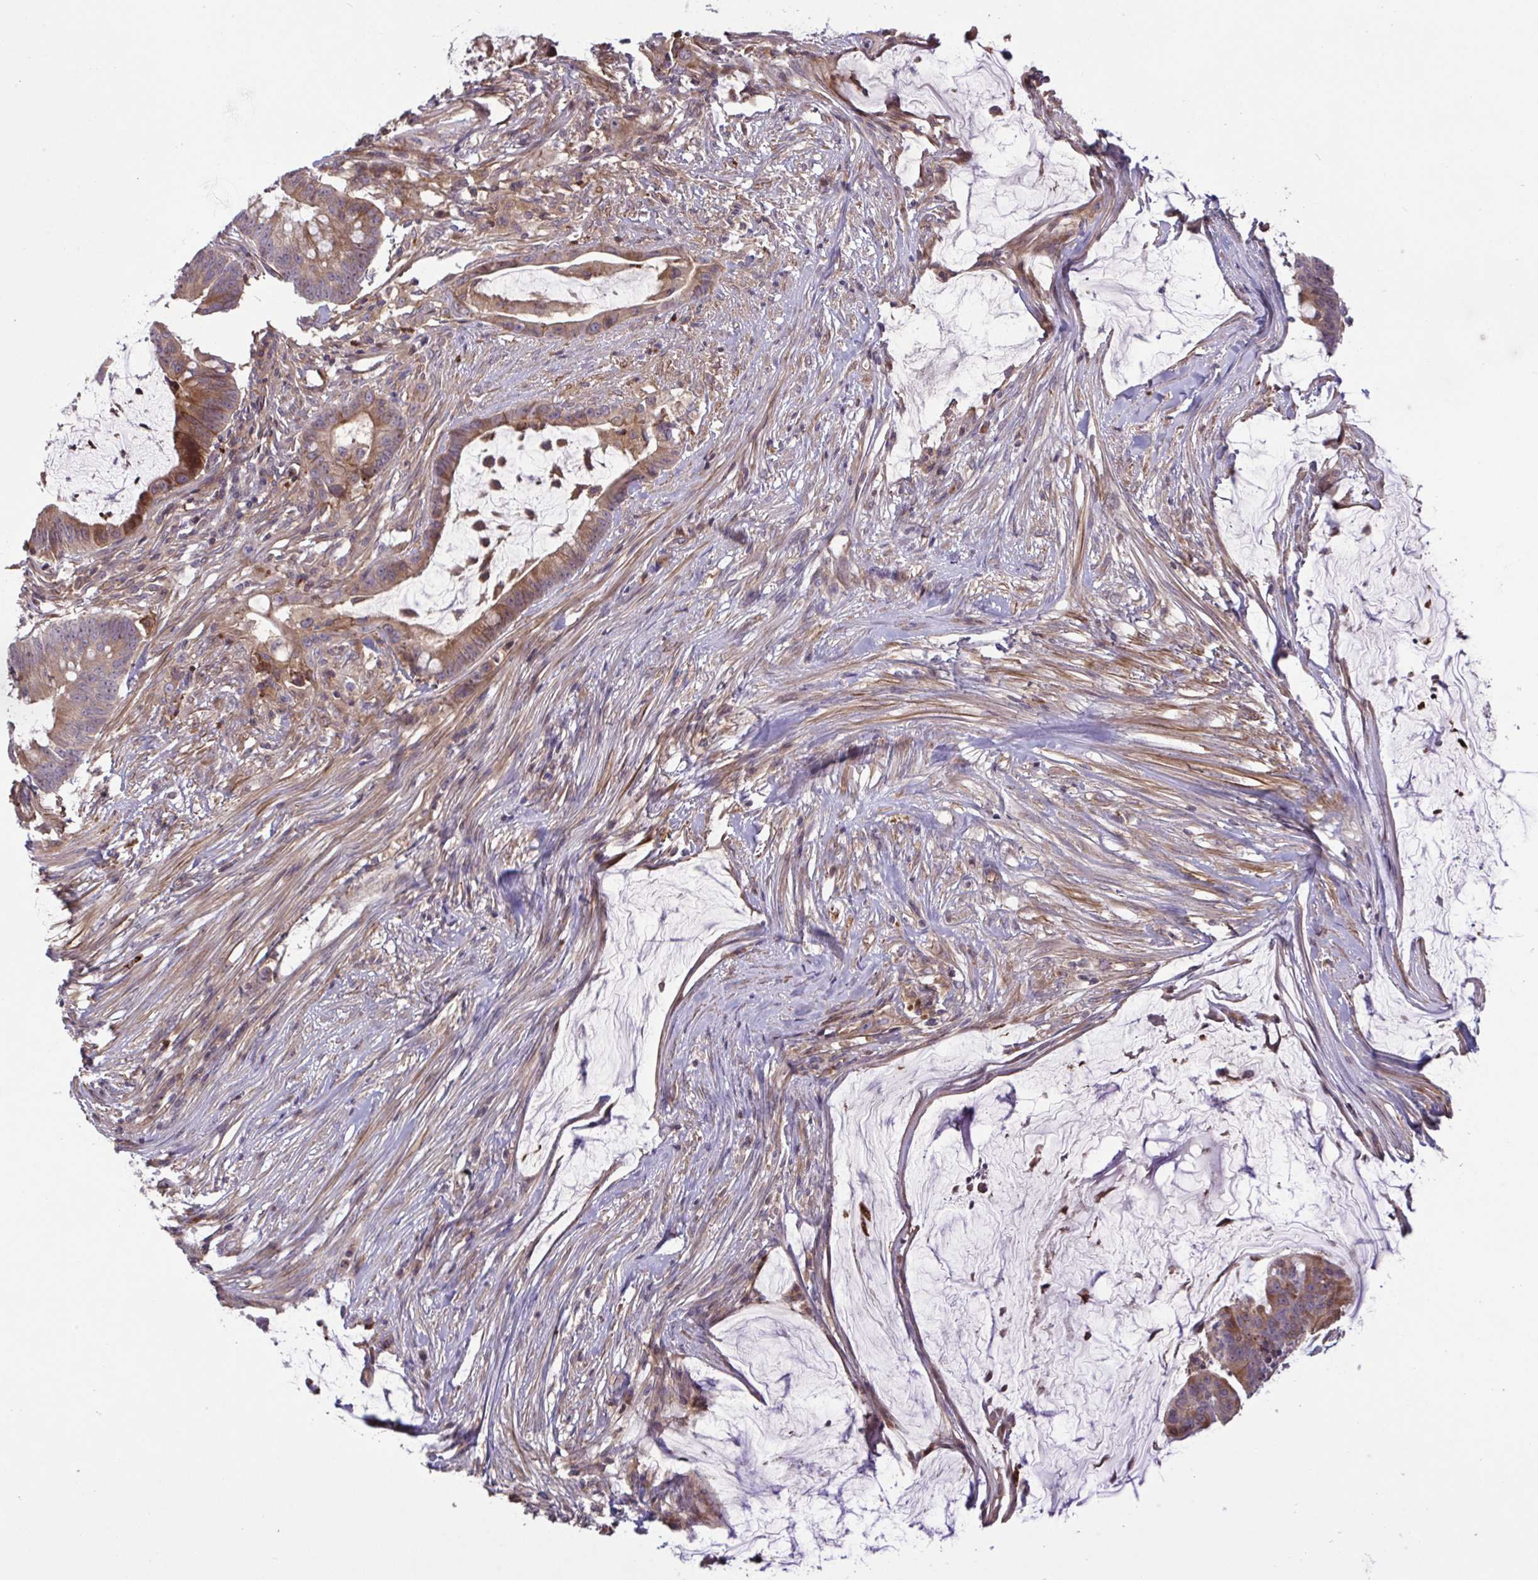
{"staining": {"intensity": "strong", "quantity": ">75%", "location": "cytoplasmic/membranous"}, "tissue": "colorectal cancer", "cell_type": "Tumor cells", "image_type": "cancer", "snomed": [{"axis": "morphology", "description": "Adenocarcinoma, NOS"}, {"axis": "topography", "description": "Colon"}], "caption": "This is a micrograph of immunohistochemistry (IHC) staining of colorectal adenocarcinoma, which shows strong positivity in the cytoplasmic/membranous of tumor cells.", "gene": "IL1R1", "patient": {"sex": "male", "age": 62}}